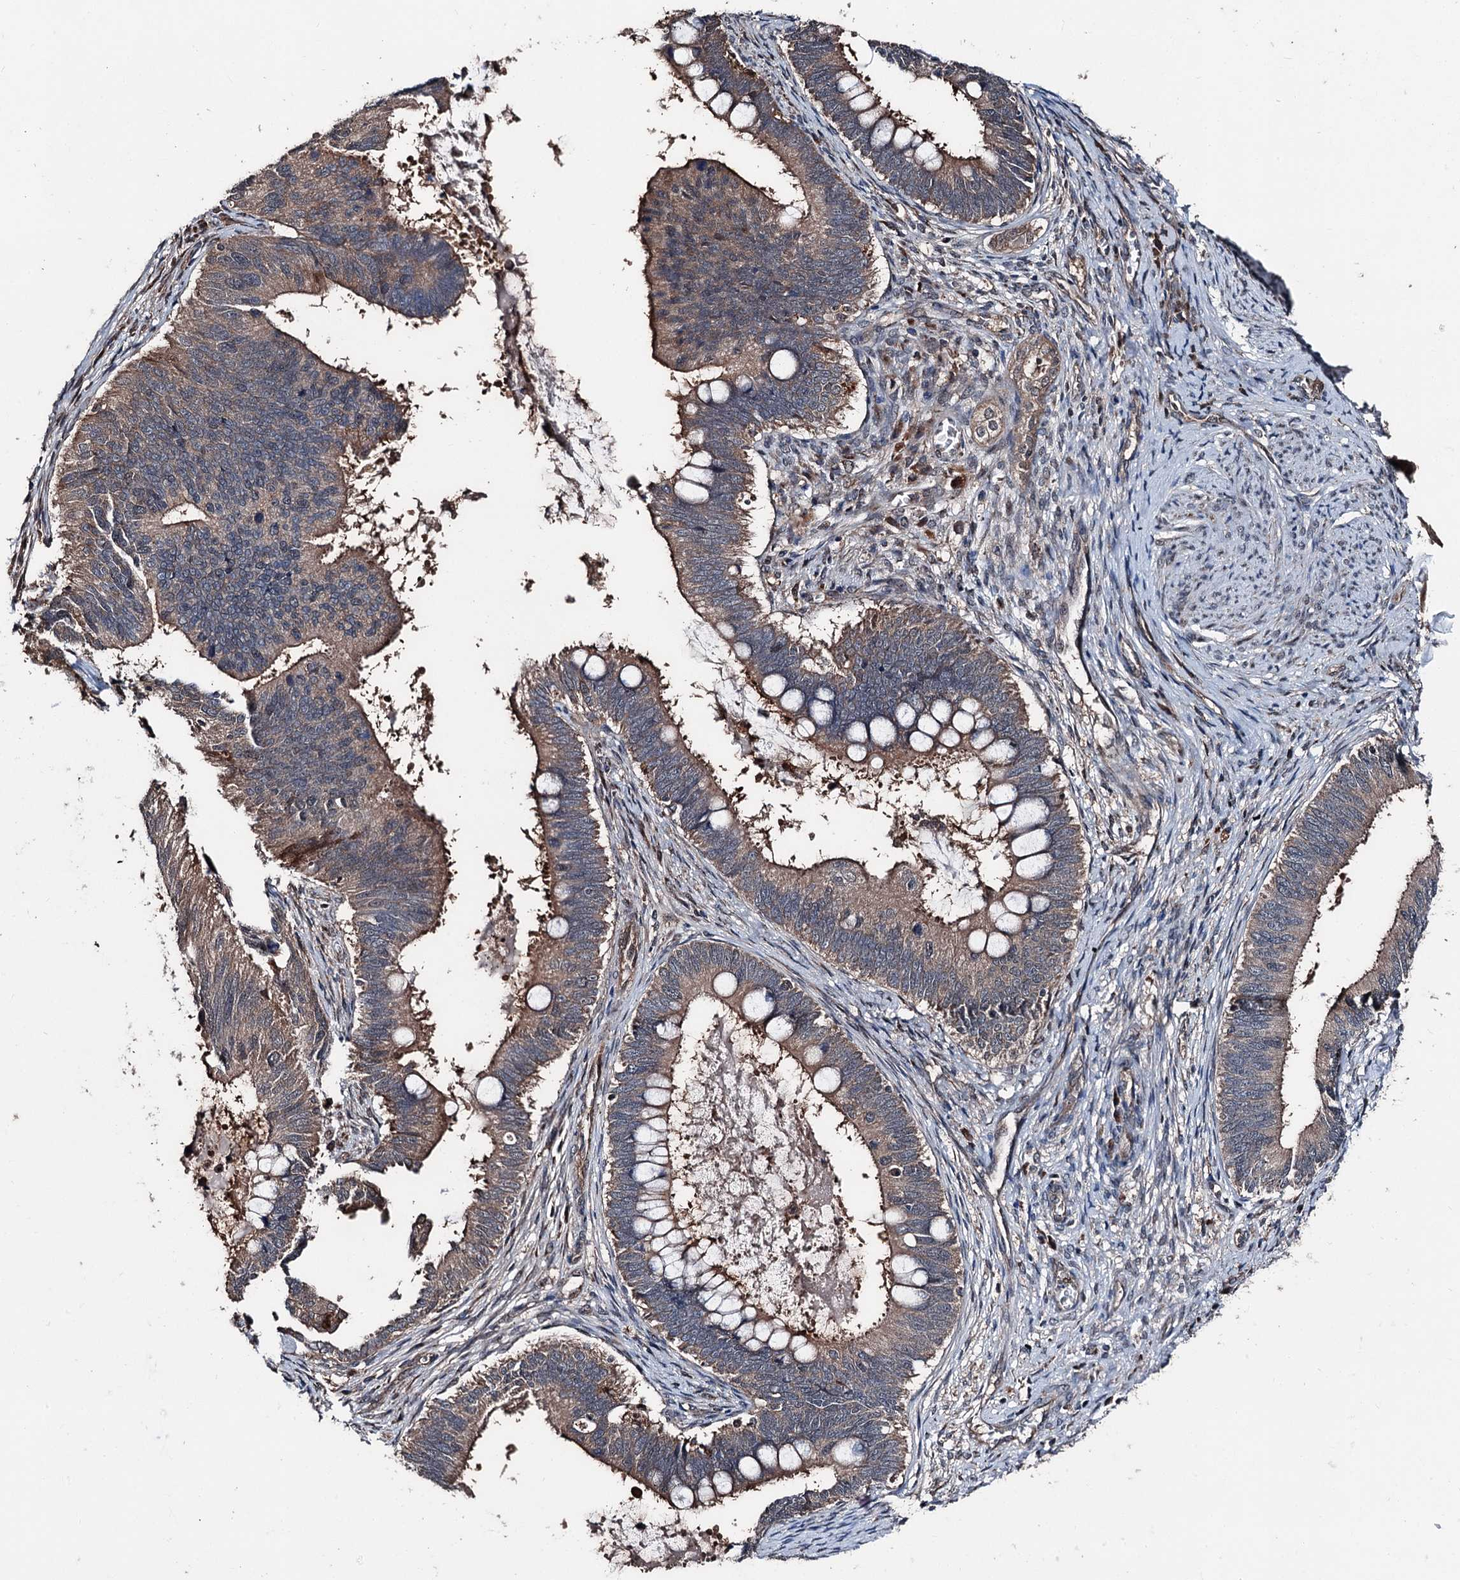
{"staining": {"intensity": "moderate", "quantity": "25%-75%", "location": "cytoplasmic/membranous"}, "tissue": "cervical cancer", "cell_type": "Tumor cells", "image_type": "cancer", "snomed": [{"axis": "morphology", "description": "Adenocarcinoma, NOS"}, {"axis": "topography", "description": "Cervix"}], "caption": "Immunohistochemical staining of human cervical cancer shows moderate cytoplasmic/membranous protein positivity in approximately 25%-75% of tumor cells. The staining was performed using DAB (3,3'-diaminobenzidine) to visualize the protein expression in brown, while the nuclei were stained in blue with hematoxylin (Magnification: 20x).", "gene": "PSMD13", "patient": {"sex": "female", "age": 42}}